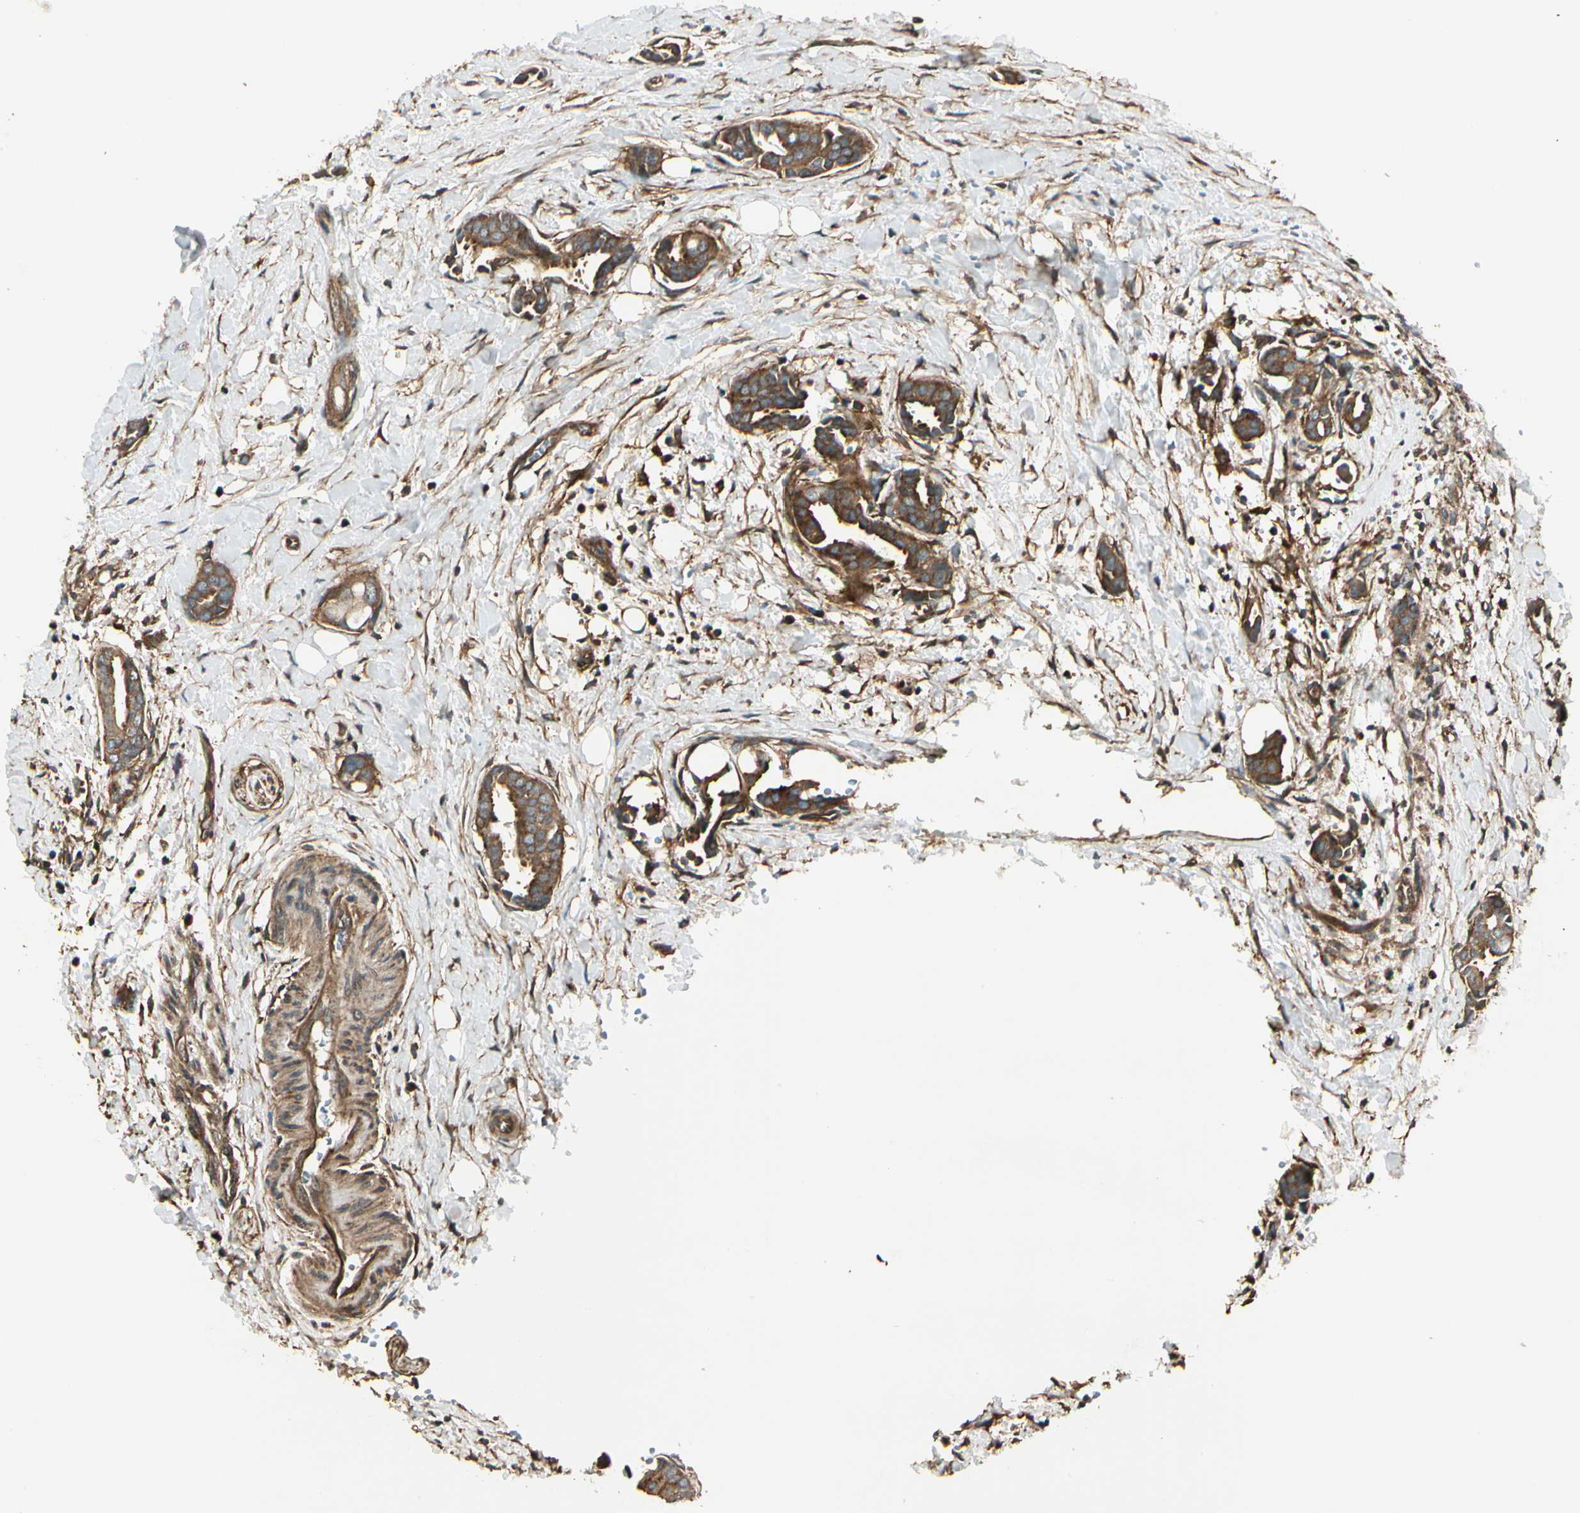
{"staining": {"intensity": "strong", "quantity": ">75%", "location": "cytoplasmic/membranous"}, "tissue": "head and neck cancer", "cell_type": "Tumor cells", "image_type": "cancer", "snomed": [{"axis": "morphology", "description": "Adenocarcinoma, NOS"}, {"axis": "topography", "description": "Salivary gland"}, {"axis": "topography", "description": "Head-Neck"}], "caption": "Human head and neck adenocarcinoma stained with a brown dye reveals strong cytoplasmic/membranous positive staining in approximately >75% of tumor cells.", "gene": "FKBP15", "patient": {"sex": "female", "age": 59}}